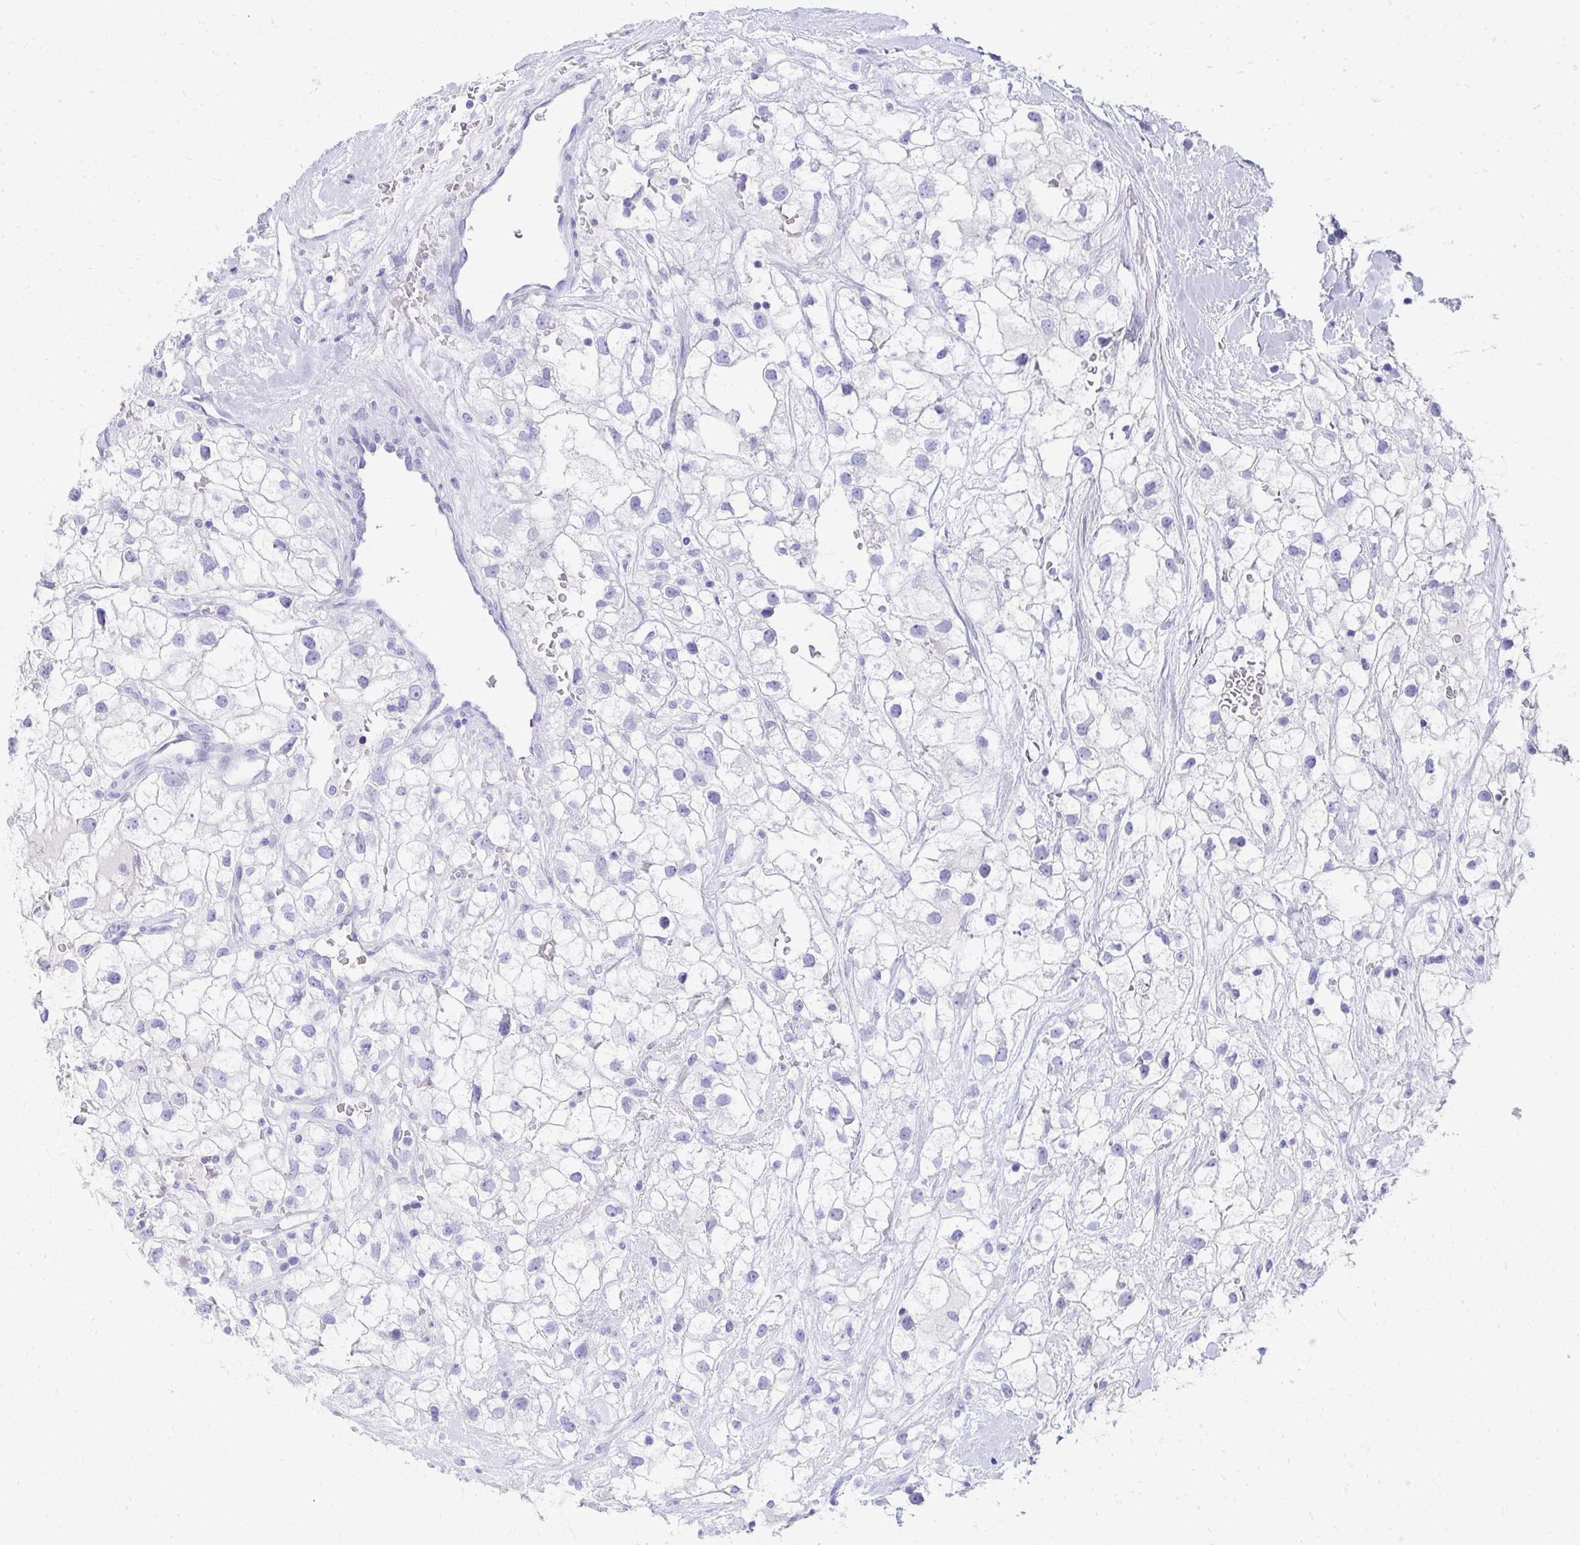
{"staining": {"intensity": "negative", "quantity": "none", "location": "none"}, "tissue": "renal cancer", "cell_type": "Tumor cells", "image_type": "cancer", "snomed": [{"axis": "morphology", "description": "Adenocarcinoma, NOS"}, {"axis": "topography", "description": "Kidney"}], "caption": "Immunohistochemistry of human renal cancer (adenocarcinoma) demonstrates no expression in tumor cells.", "gene": "SEC14L3", "patient": {"sex": "male", "age": 59}}